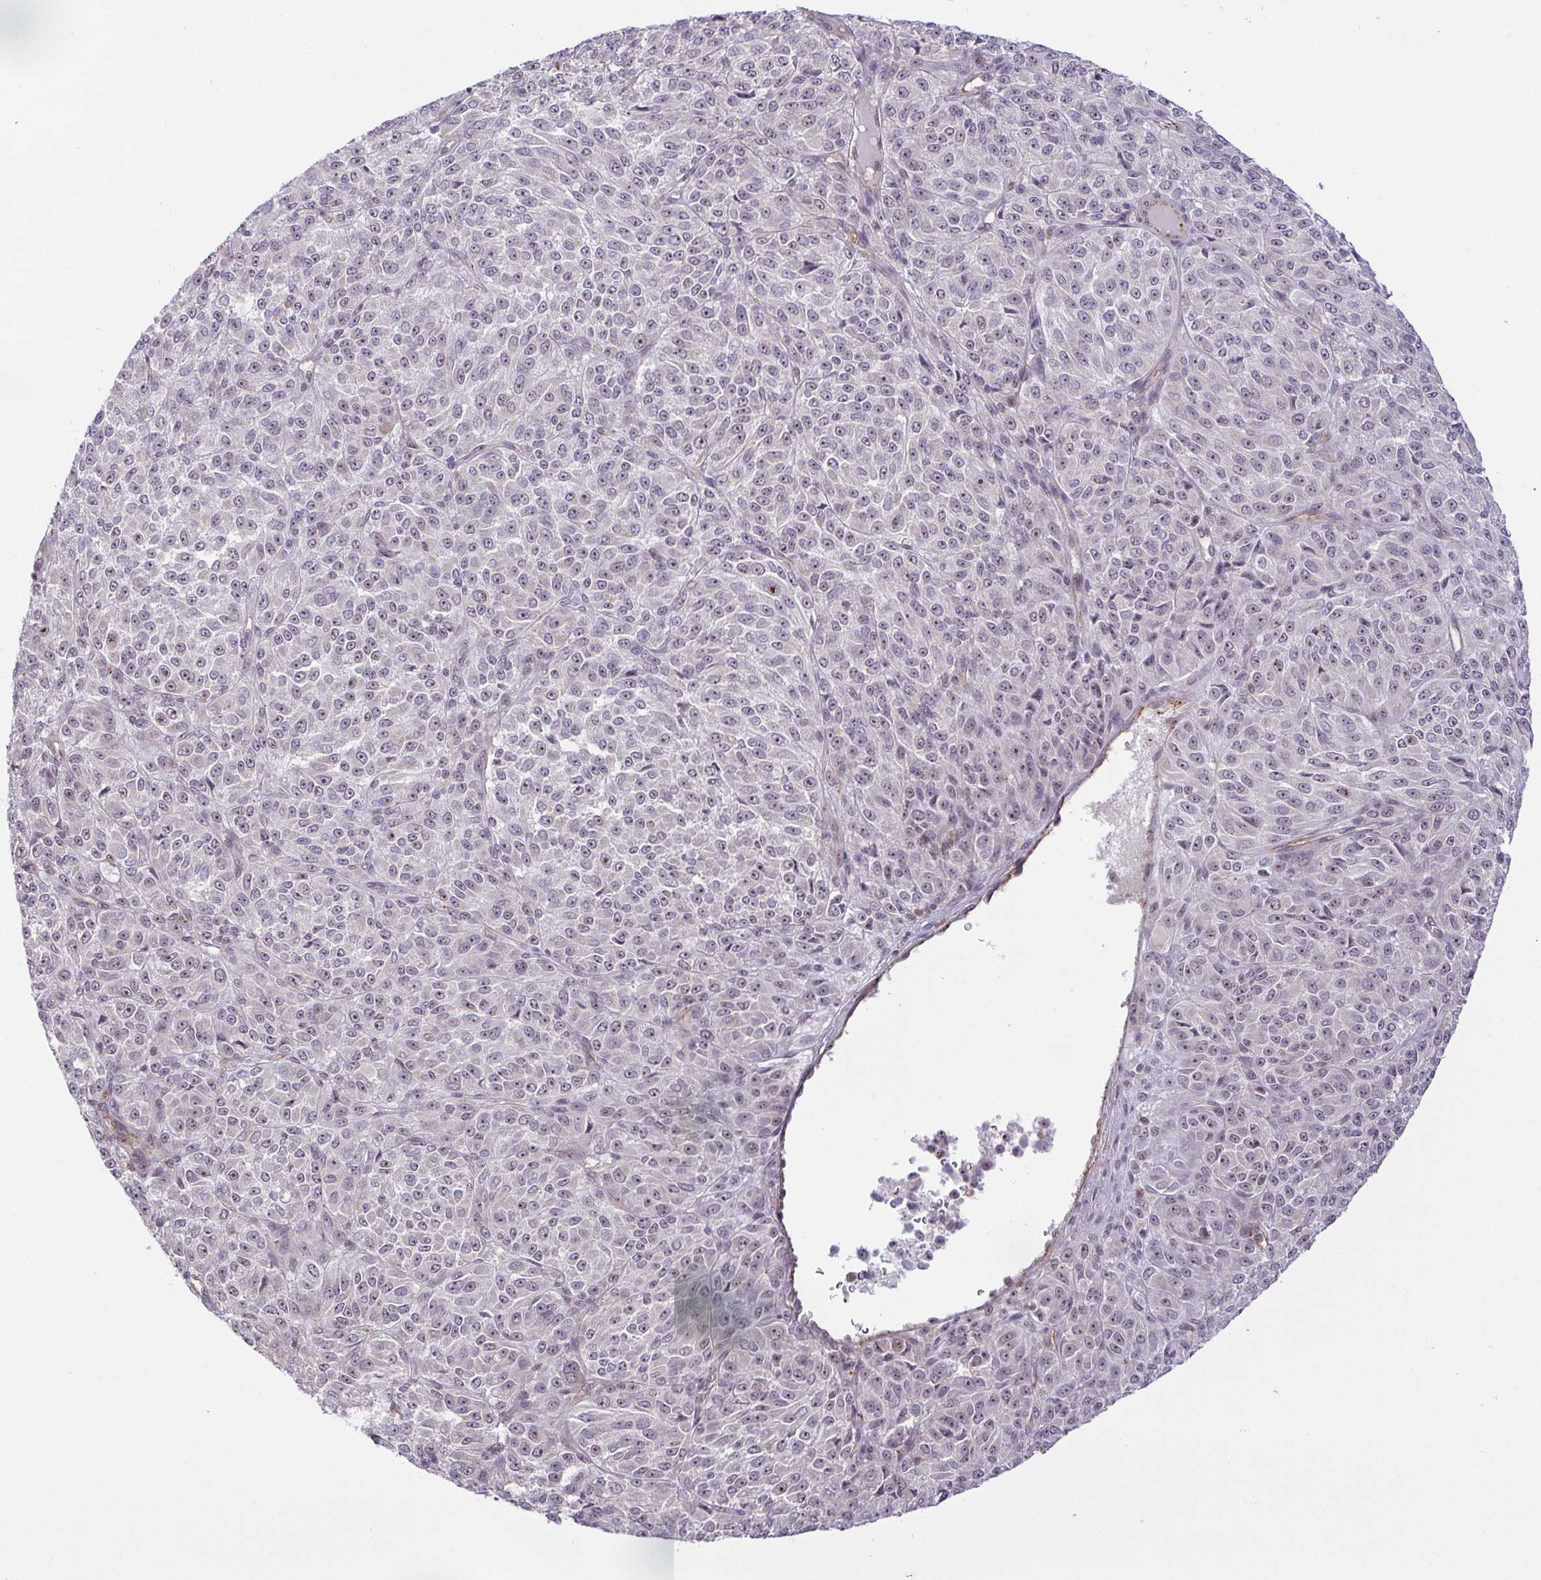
{"staining": {"intensity": "moderate", "quantity": "25%-75%", "location": "nuclear"}, "tissue": "melanoma", "cell_type": "Tumor cells", "image_type": "cancer", "snomed": [{"axis": "morphology", "description": "Malignant melanoma, Metastatic site"}, {"axis": "topography", "description": "Brain"}], "caption": "Melanoma stained for a protein (brown) reveals moderate nuclear positive positivity in approximately 25%-75% of tumor cells.", "gene": "RSL24D1", "patient": {"sex": "female", "age": 56}}